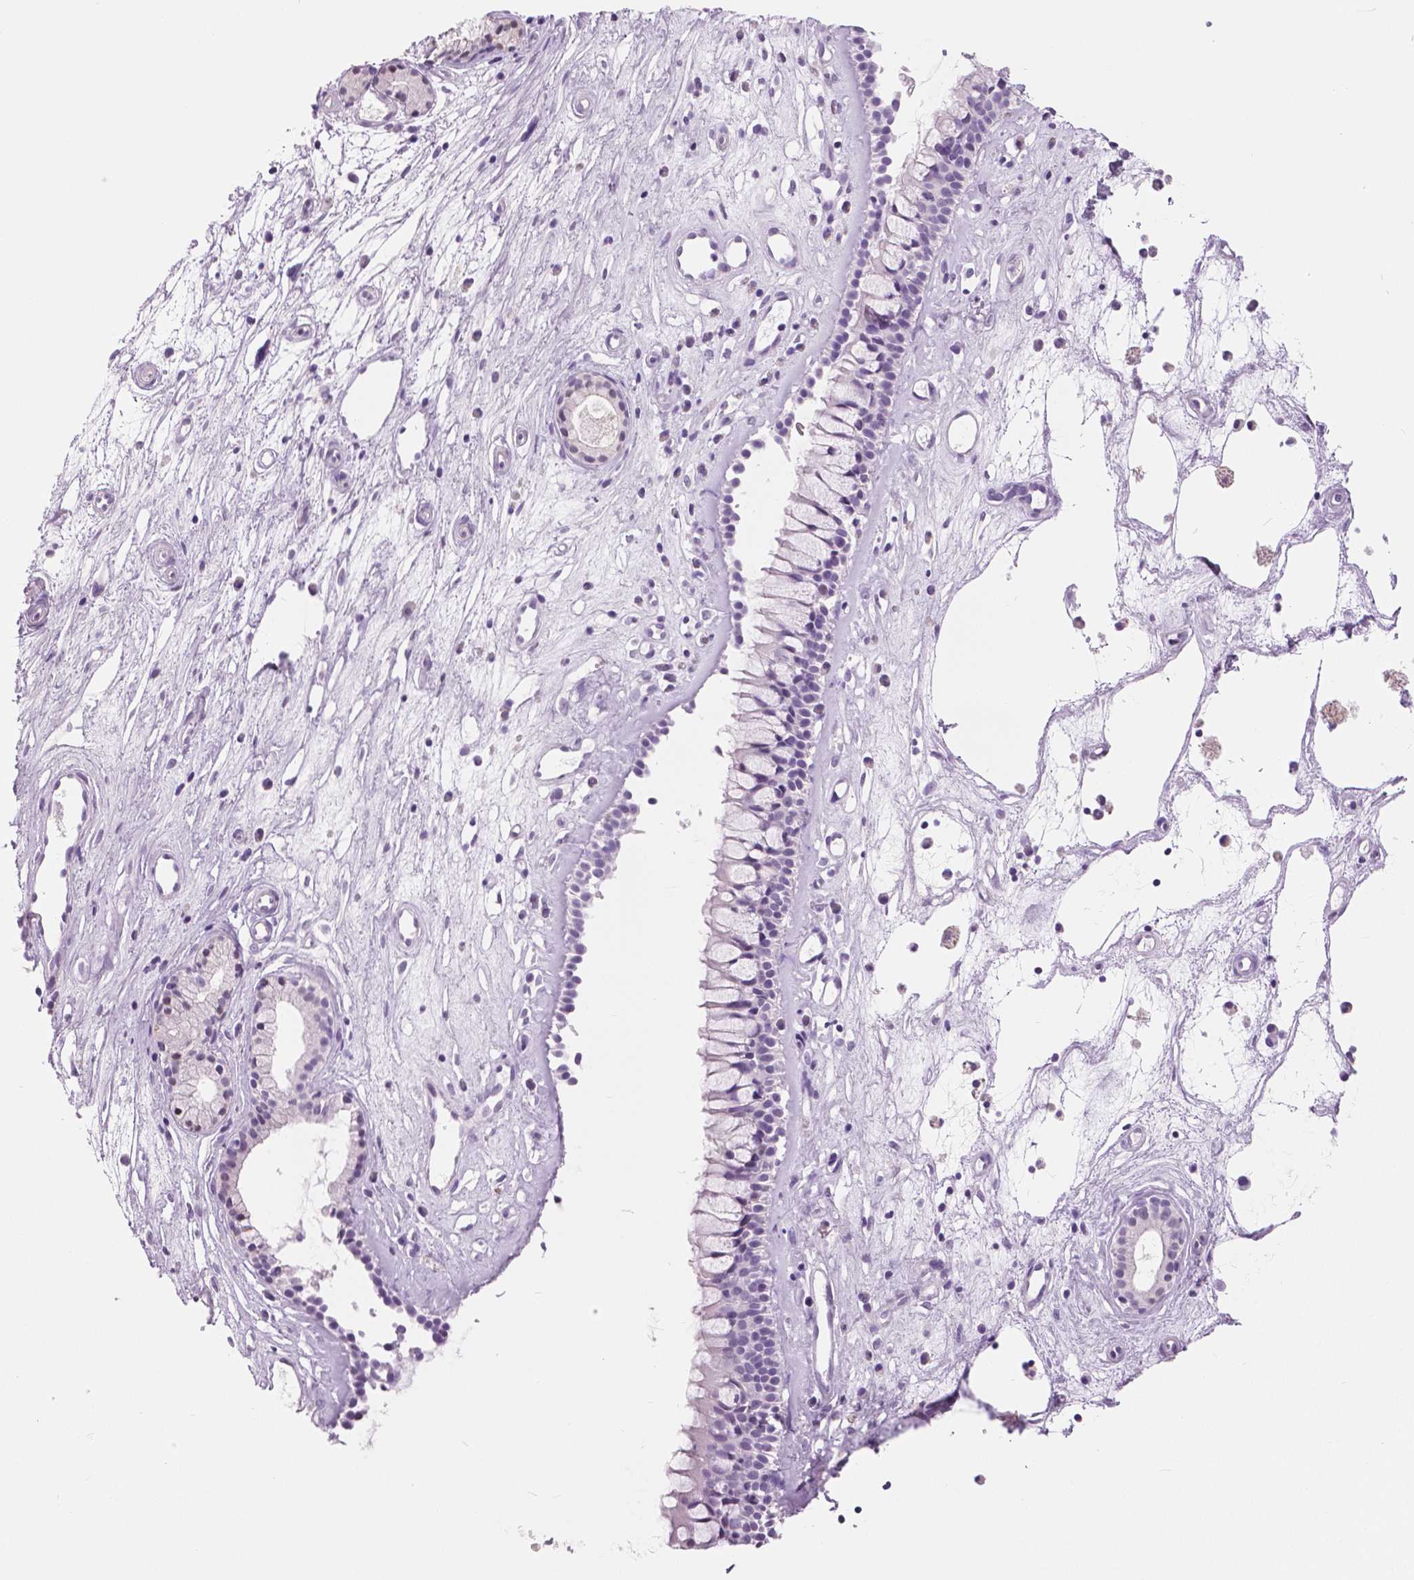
{"staining": {"intensity": "negative", "quantity": "none", "location": "none"}, "tissue": "nasopharynx", "cell_type": "Respiratory epithelial cells", "image_type": "normal", "snomed": [{"axis": "morphology", "description": "Normal tissue, NOS"}, {"axis": "topography", "description": "Nasopharynx"}], "caption": "High power microscopy image of an immunohistochemistry (IHC) photomicrograph of unremarkable nasopharynx, revealing no significant expression in respiratory epithelial cells. (DAB IHC, high magnification).", "gene": "SFTPD", "patient": {"sex": "female", "age": 52}}